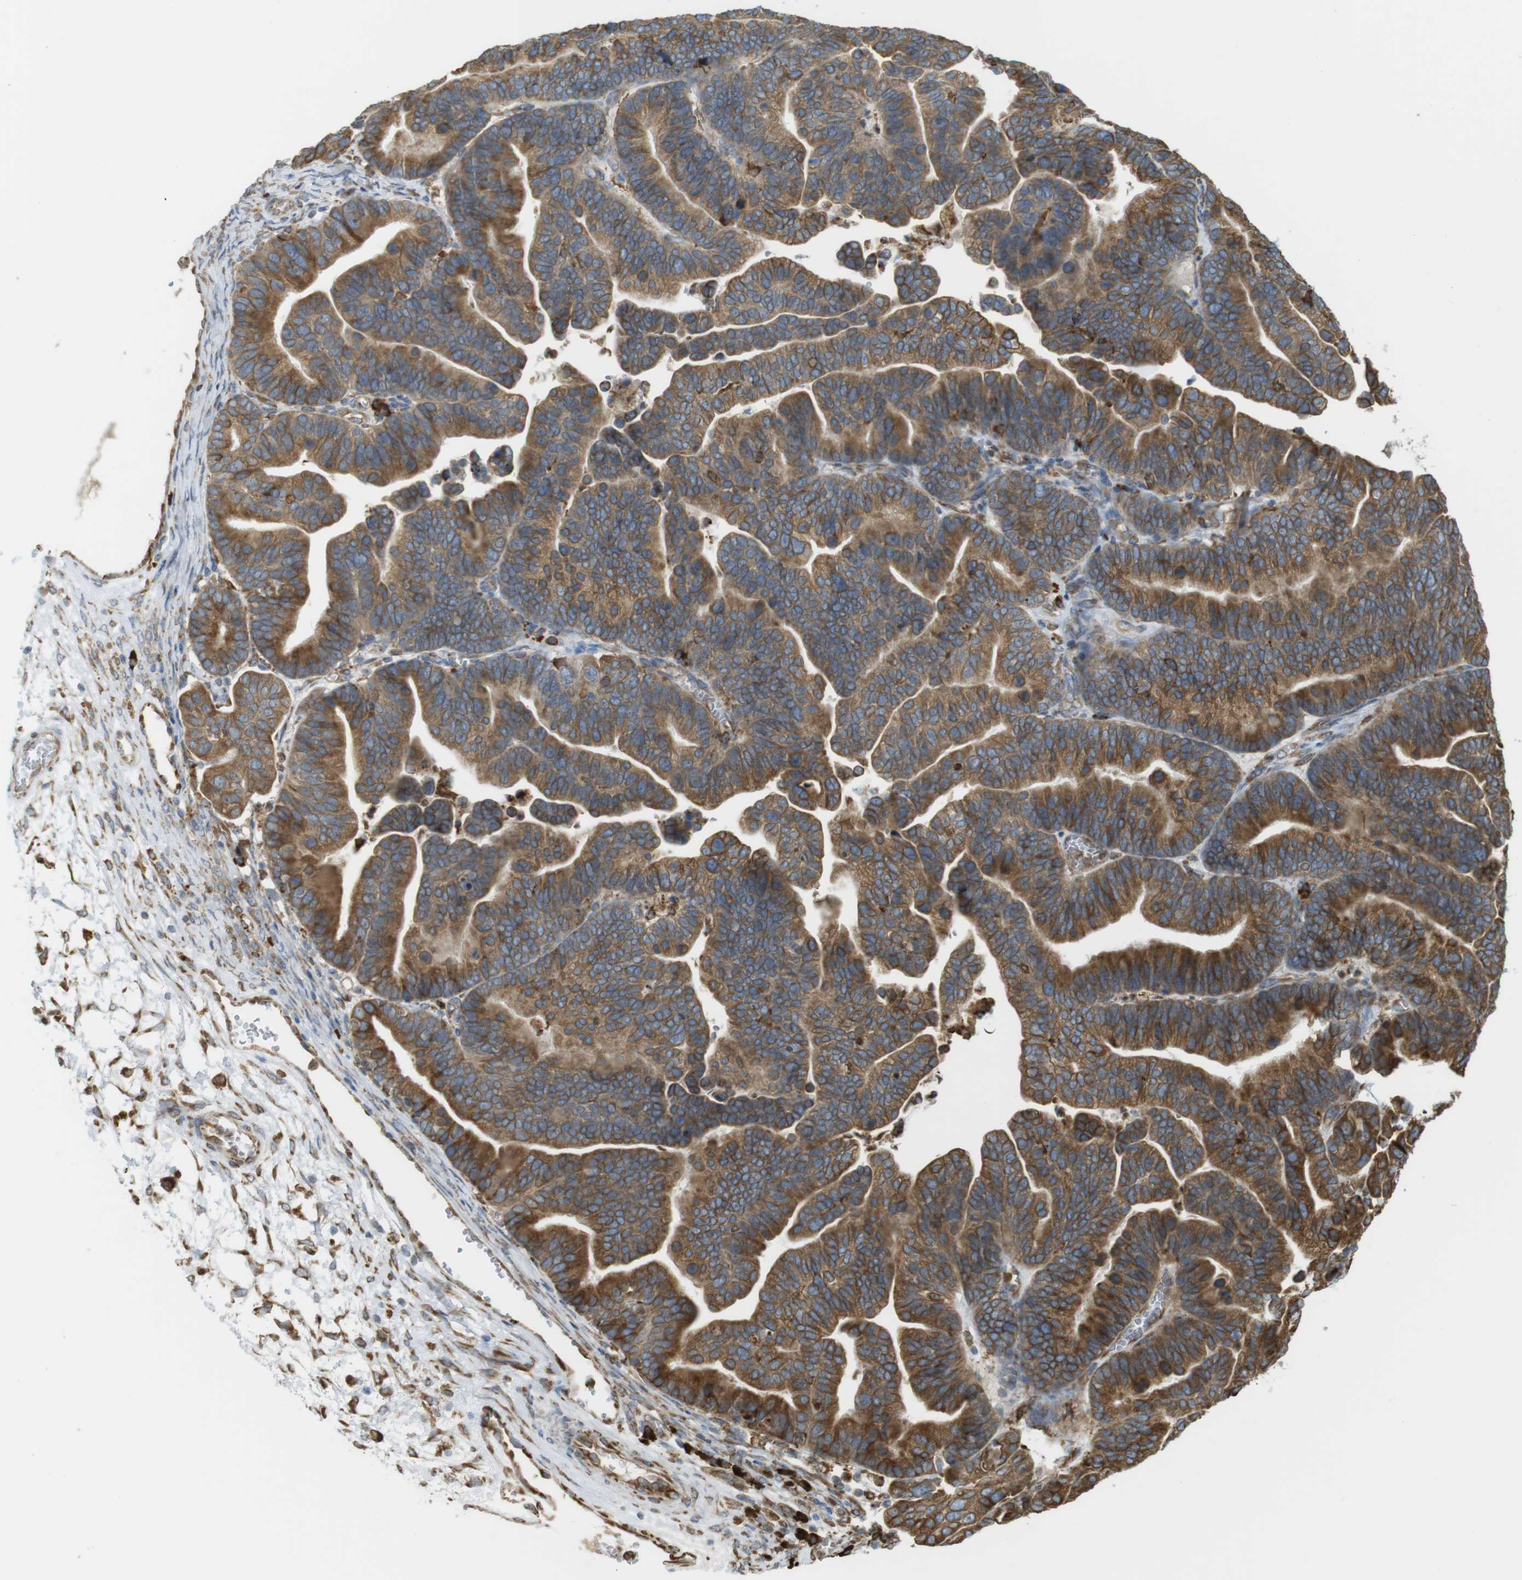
{"staining": {"intensity": "moderate", "quantity": ">75%", "location": "cytoplasmic/membranous"}, "tissue": "ovarian cancer", "cell_type": "Tumor cells", "image_type": "cancer", "snomed": [{"axis": "morphology", "description": "Cystadenocarcinoma, serous, NOS"}, {"axis": "topography", "description": "Ovary"}], "caption": "Serous cystadenocarcinoma (ovarian) tissue shows moderate cytoplasmic/membranous staining in about >75% of tumor cells, visualized by immunohistochemistry.", "gene": "MBOAT2", "patient": {"sex": "female", "age": 56}}